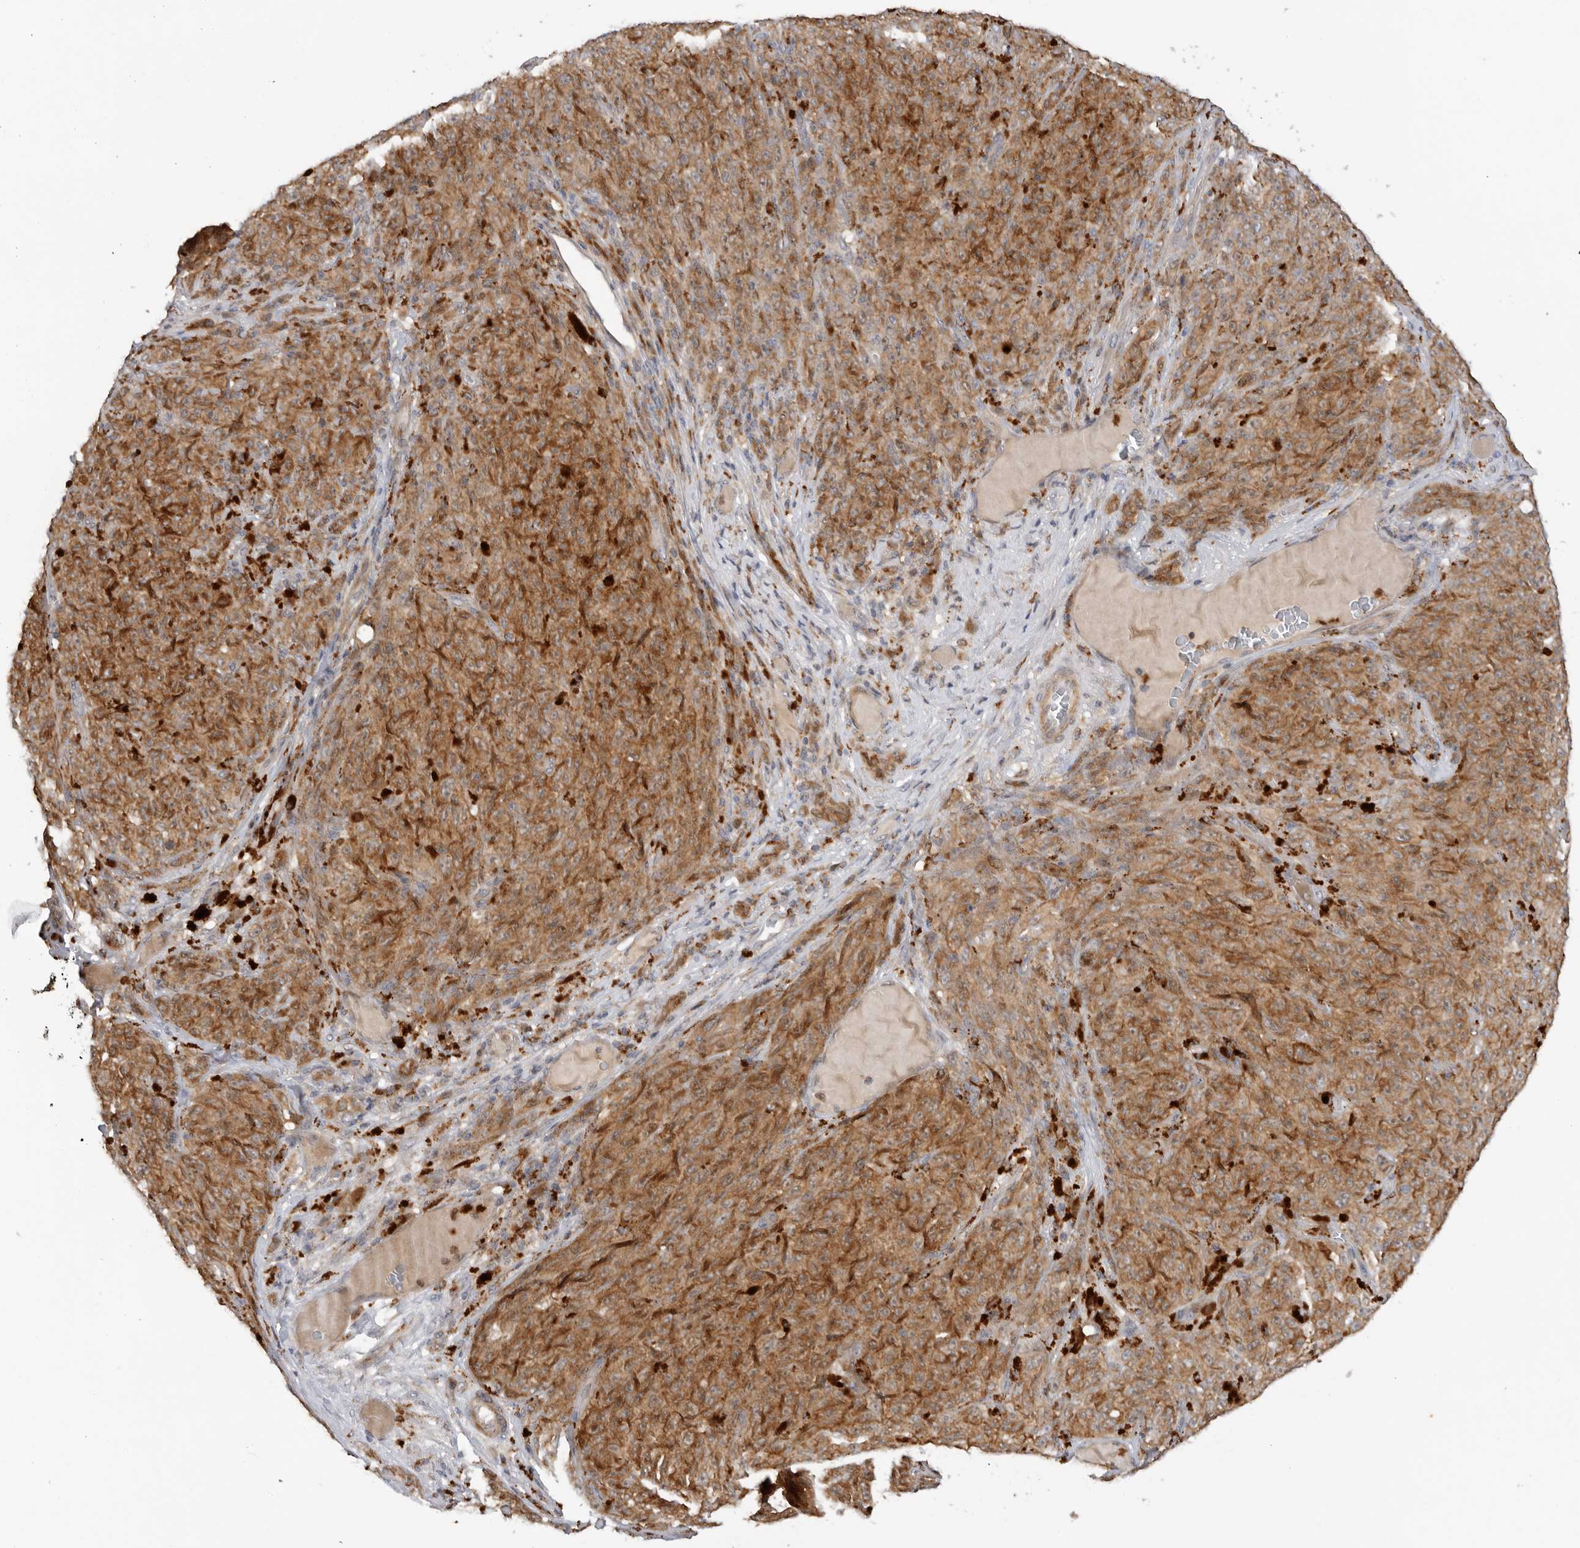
{"staining": {"intensity": "moderate", "quantity": ">75%", "location": "cytoplasmic/membranous"}, "tissue": "melanoma", "cell_type": "Tumor cells", "image_type": "cancer", "snomed": [{"axis": "morphology", "description": "Malignant melanoma, NOS"}, {"axis": "topography", "description": "Skin"}], "caption": "A micrograph of human melanoma stained for a protein displays moderate cytoplasmic/membranous brown staining in tumor cells.", "gene": "GNE", "patient": {"sex": "female", "age": 82}}